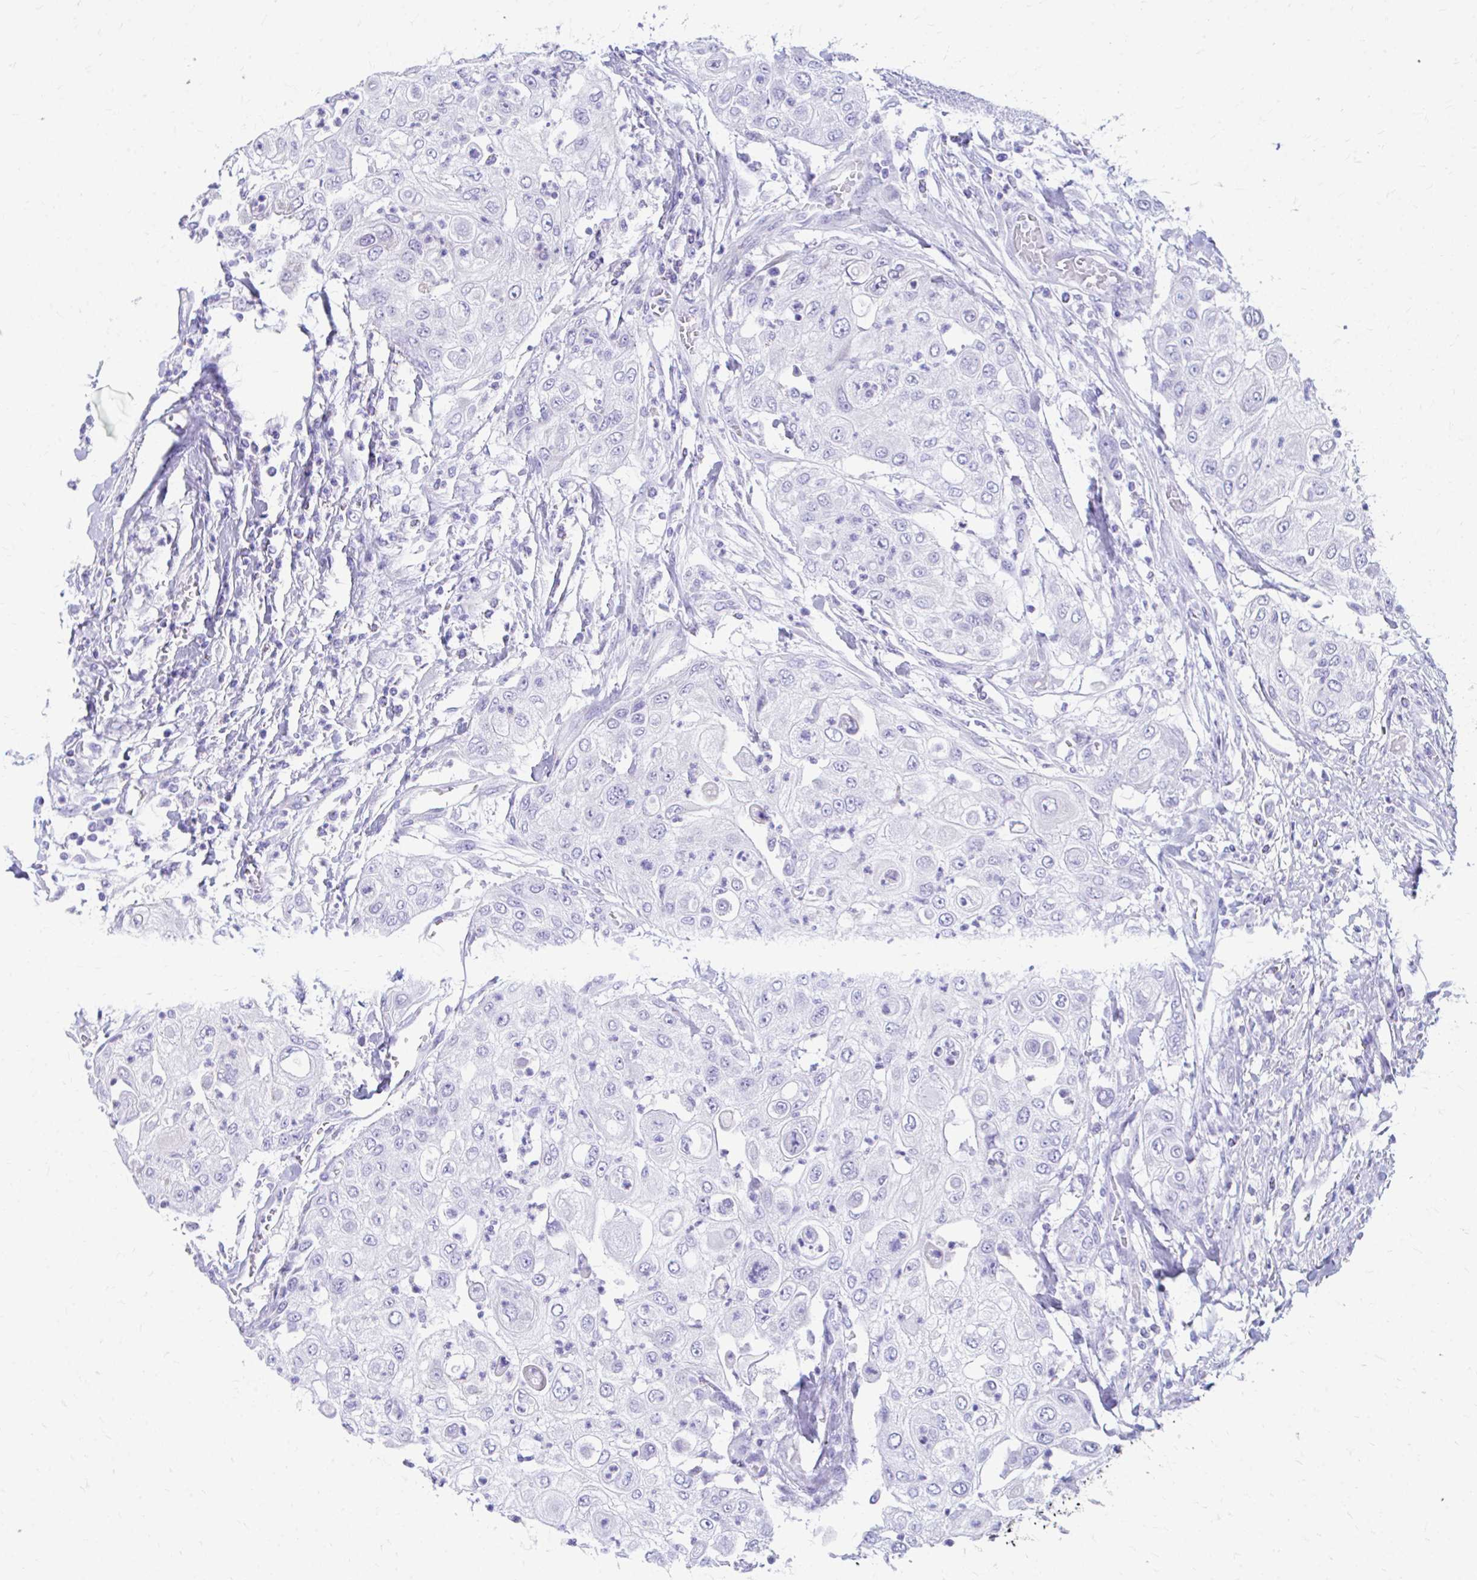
{"staining": {"intensity": "negative", "quantity": "none", "location": "none"}, "tissue": "urothelial cancer", "cell_type": "Tumor cells", "image_type": "cancer", "snomed": [{"axis": "morphology", "description": "Urothelial carcinoma, High grade"}, {"axis": "topography", "description": "Urinary bladder"}], "caption": "The image shows no staining of tumor cells in urothelial cancer.", "gene": "KRIT1", "patient": {"sex": "female", "age": 79}}